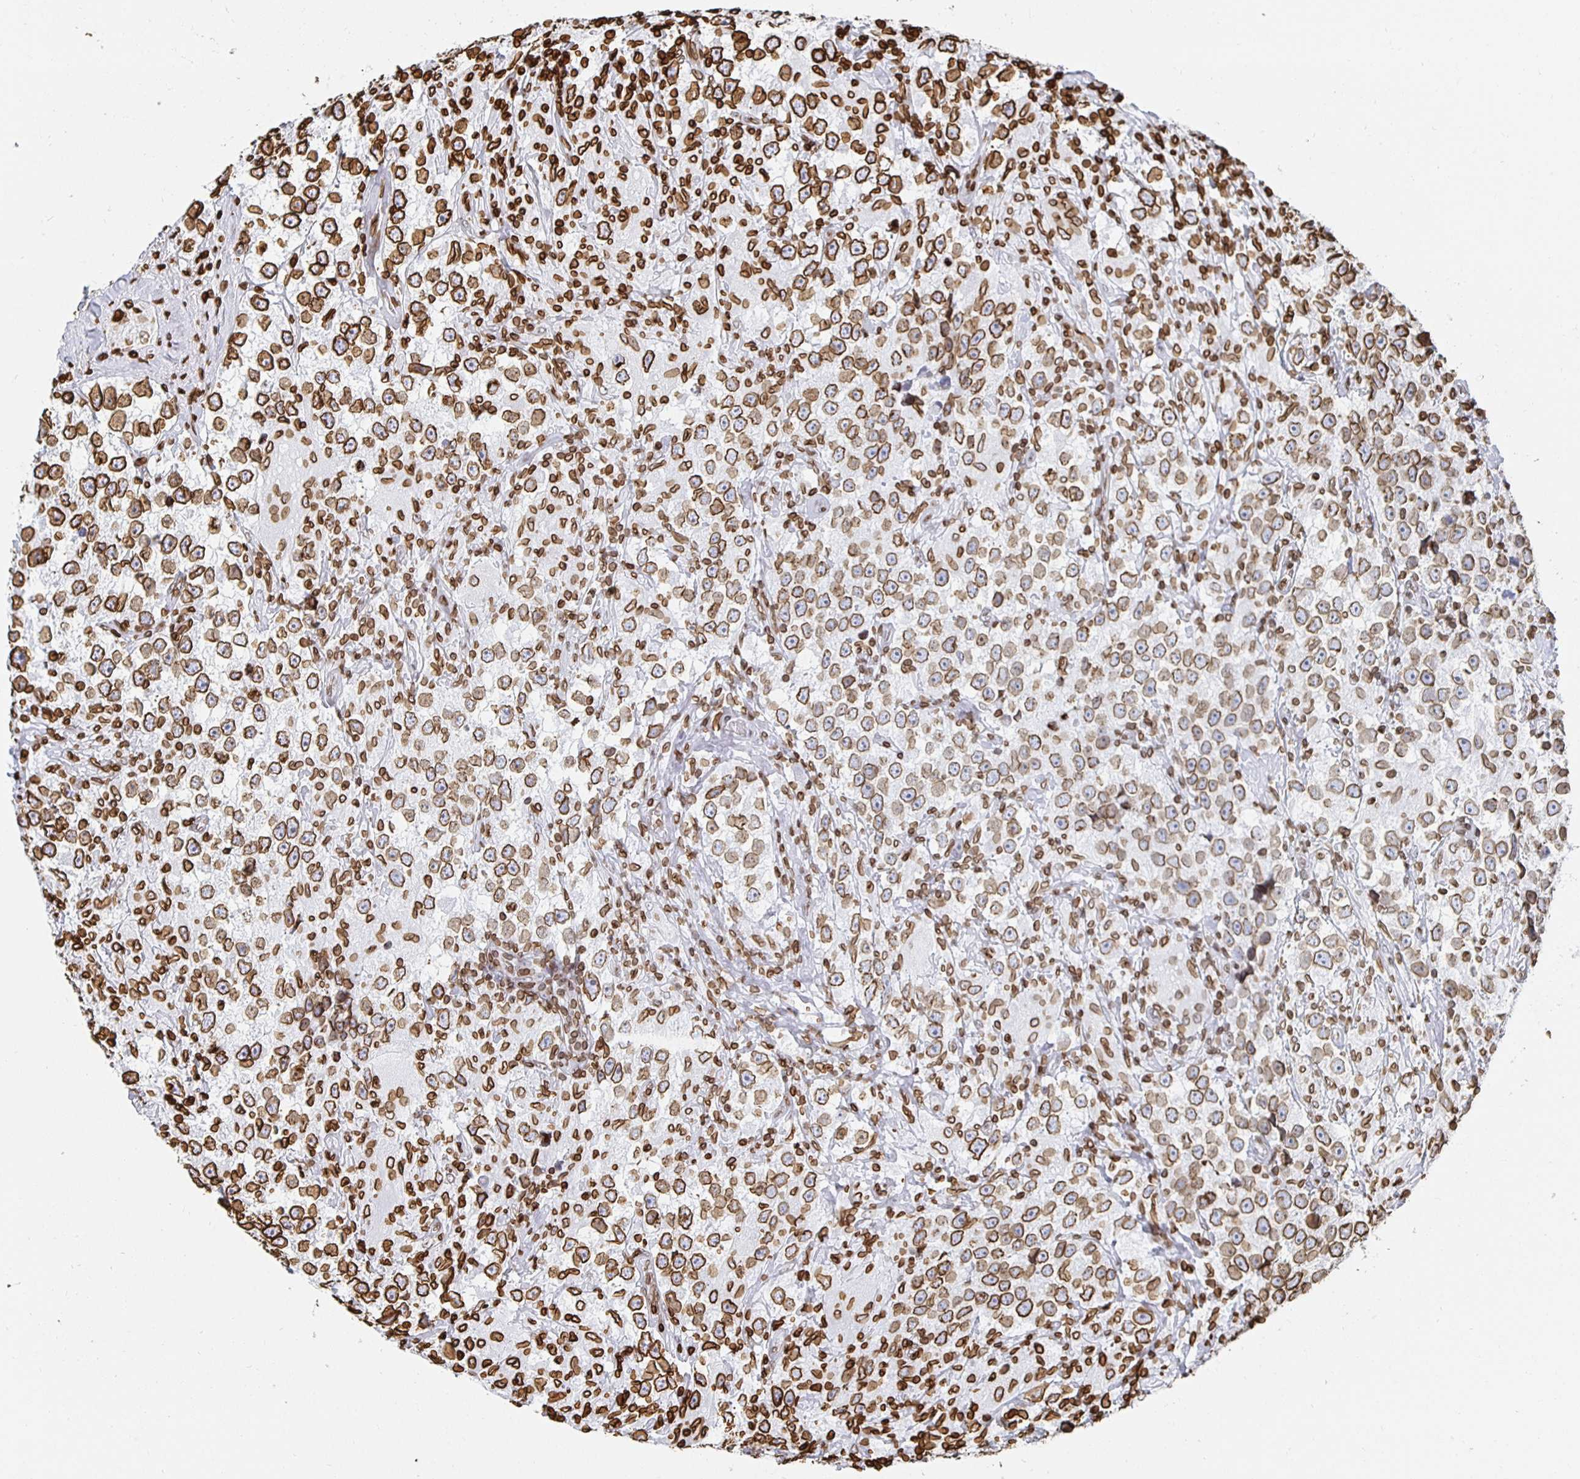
{"staining": {"intensity": "strong", "quantity": ">75%", "location": "cytoplasmic/membranous,nuclear"}, "tissue": "testis cancer", "cell_type": "Tumor cells", "image_type": "cancer", "snomed": [{"axis": "morphology", "description": "Seminoma, NOS"}, {"axis": "topography", "description": "Testis"}], "caption": "Protein expression analysis of human testis cancer reveals strong cytoplasmic/membranous and nuclear expression in approximately >75% of tumor cells. Nuclei are stained in blue.", "gene": "LMNB1", "patient": {"sex": "male", "age": 46}}